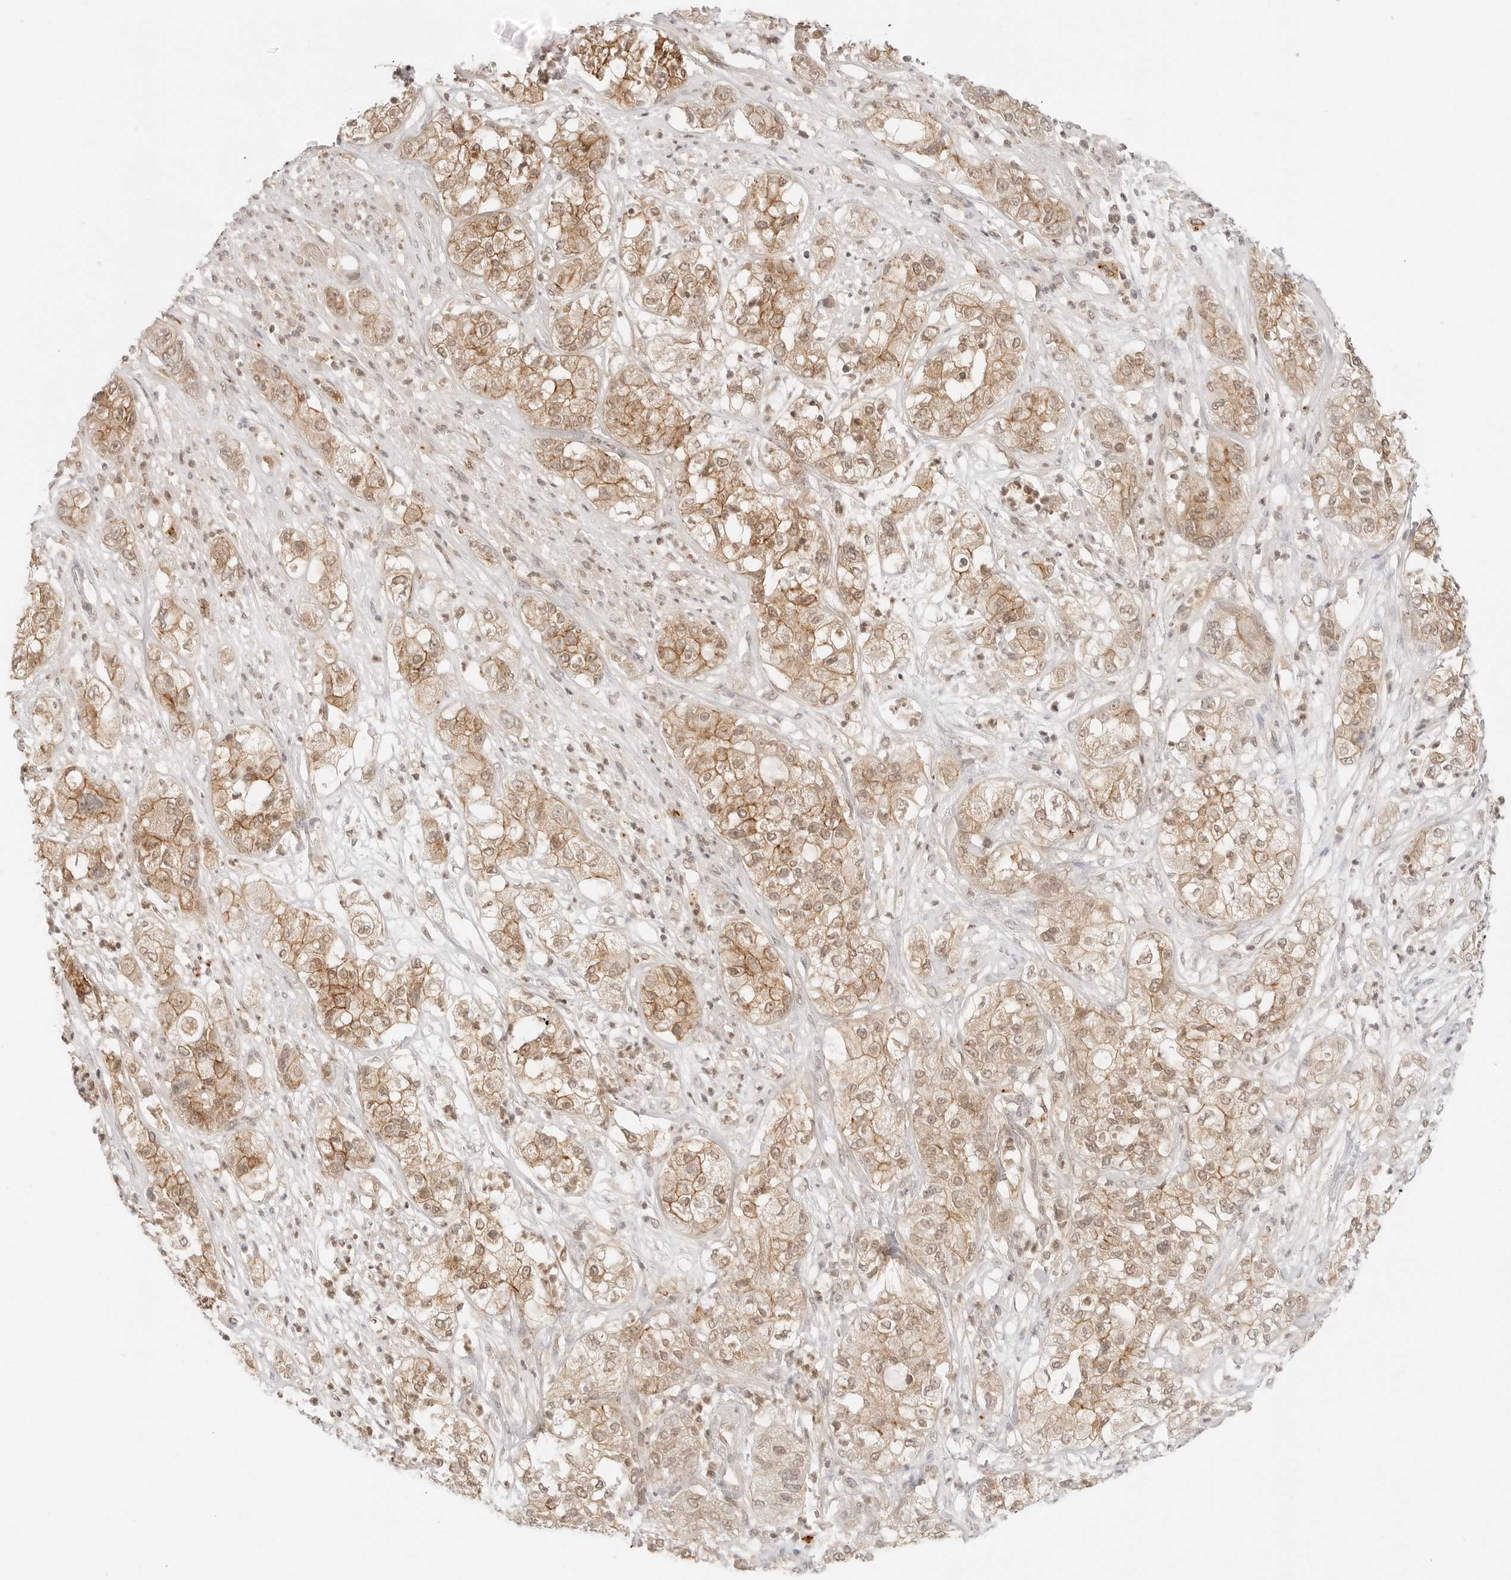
{"staining": {"intensity": "moderate", "quantity": ">75%", "location": "cytoplasmic/membranous"}, "tissue": "pancreatic cancer", "cell_type": "Tumor cells", "image_type": "cancer", "snomed": [{"axis": "morphology", "description": "Adenocarcinoma, NOS"}, {"axis": "topography", "description": "Pancreas"}], "caption": "The image exhibits a brown stain indicating the presence of a protein in the cytoplasmic/membranous of tumor cells in pancreatic adenocarcinoma.", "gene": "EPHA1", "patient": {"sex": "female", "age": 78}}